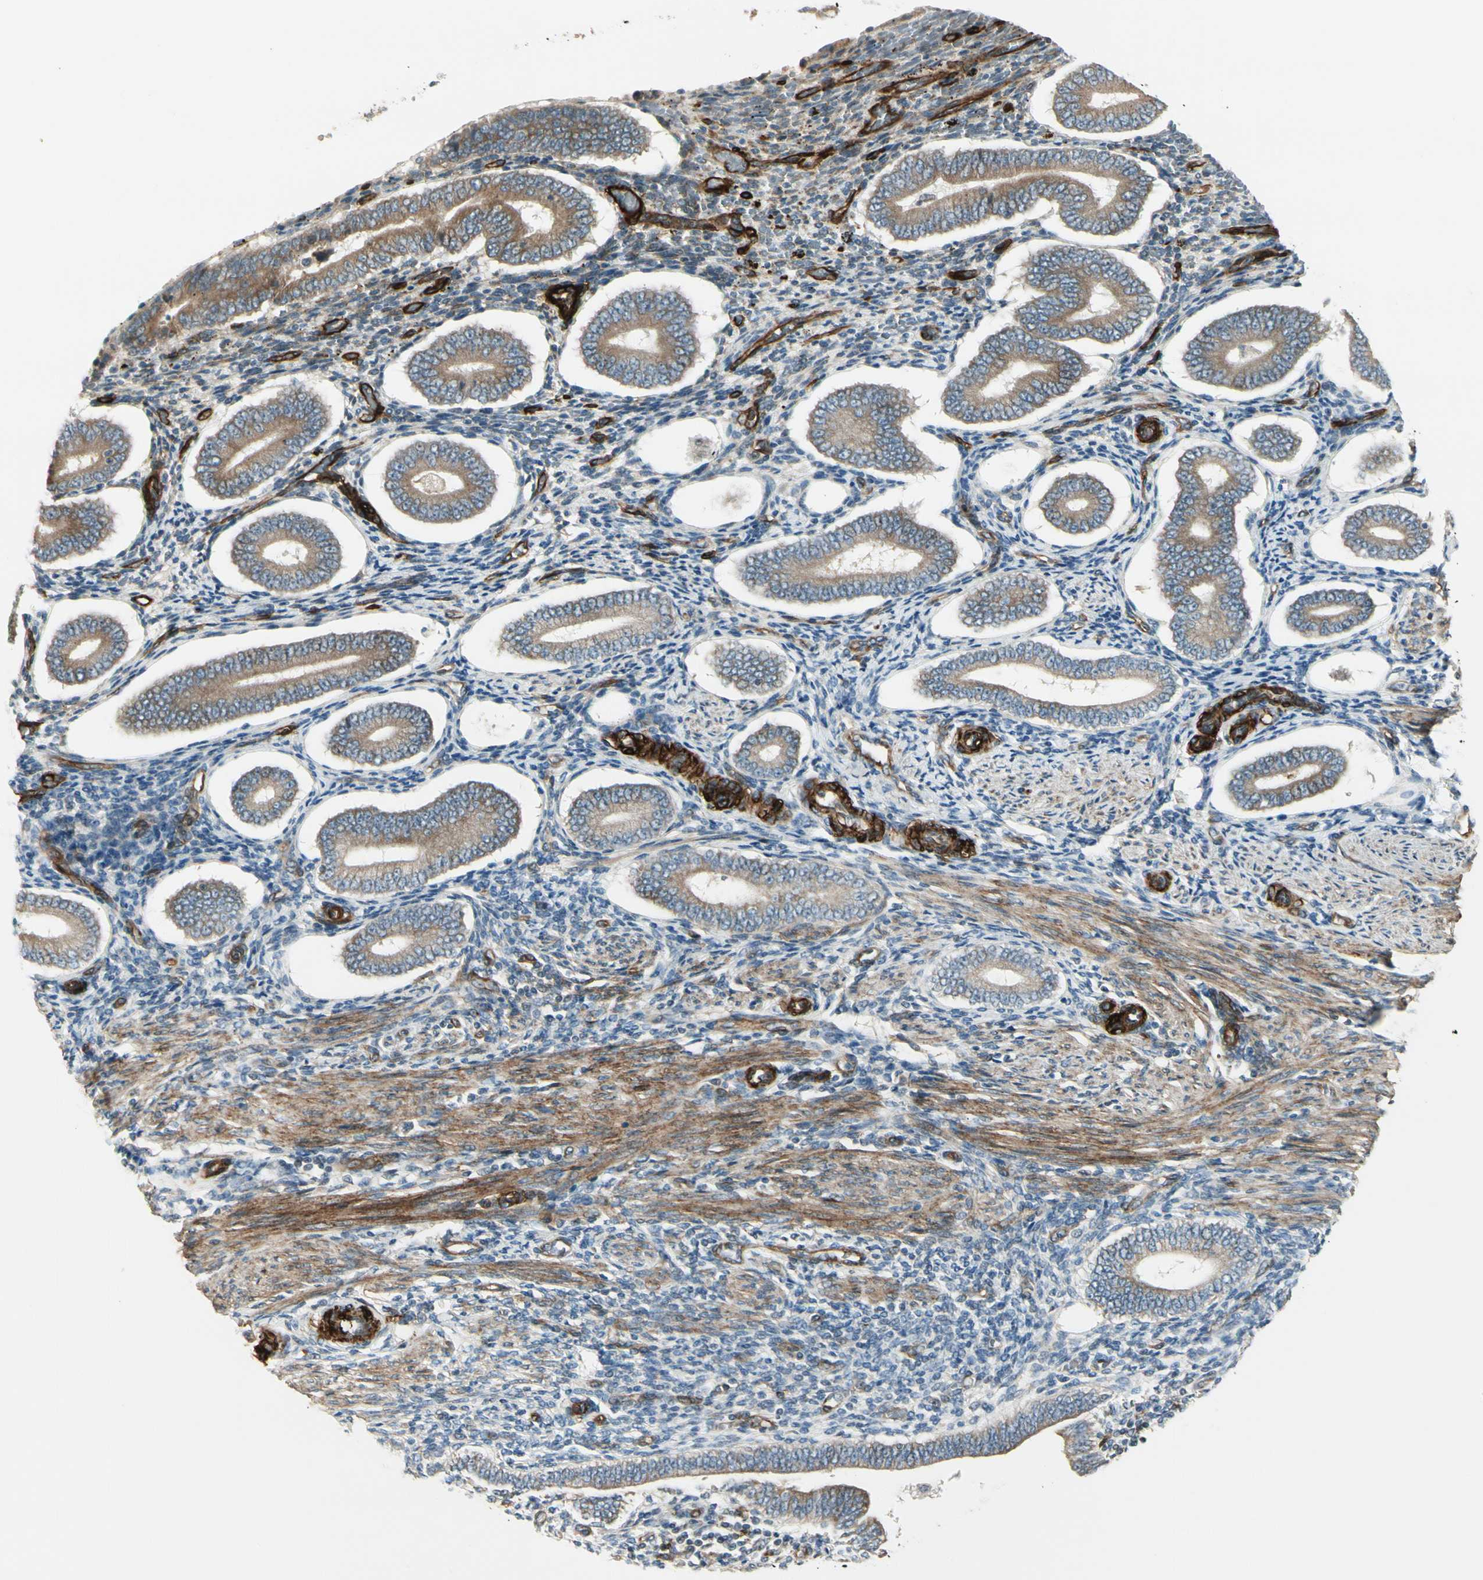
{"staining": {"intensity": "negative", "quantity": "none", "location": "none"}, "tissue": "endometrium", "cell_type": "Cells in endometrial stroma", "image_type": "normal", "snomed": [{"axis": "morphology", "description": "Normal tissue, NOS"}, {"axis": "topography", "description": "Endometrium"}], "caption": "A high-resolution image shows immunohistochemistry staining of benign endometrium, which shows no significant expression in cells in endometrial stroma.", "gene": "MCAM", "patient": {"sex": "female", "age": 42}}